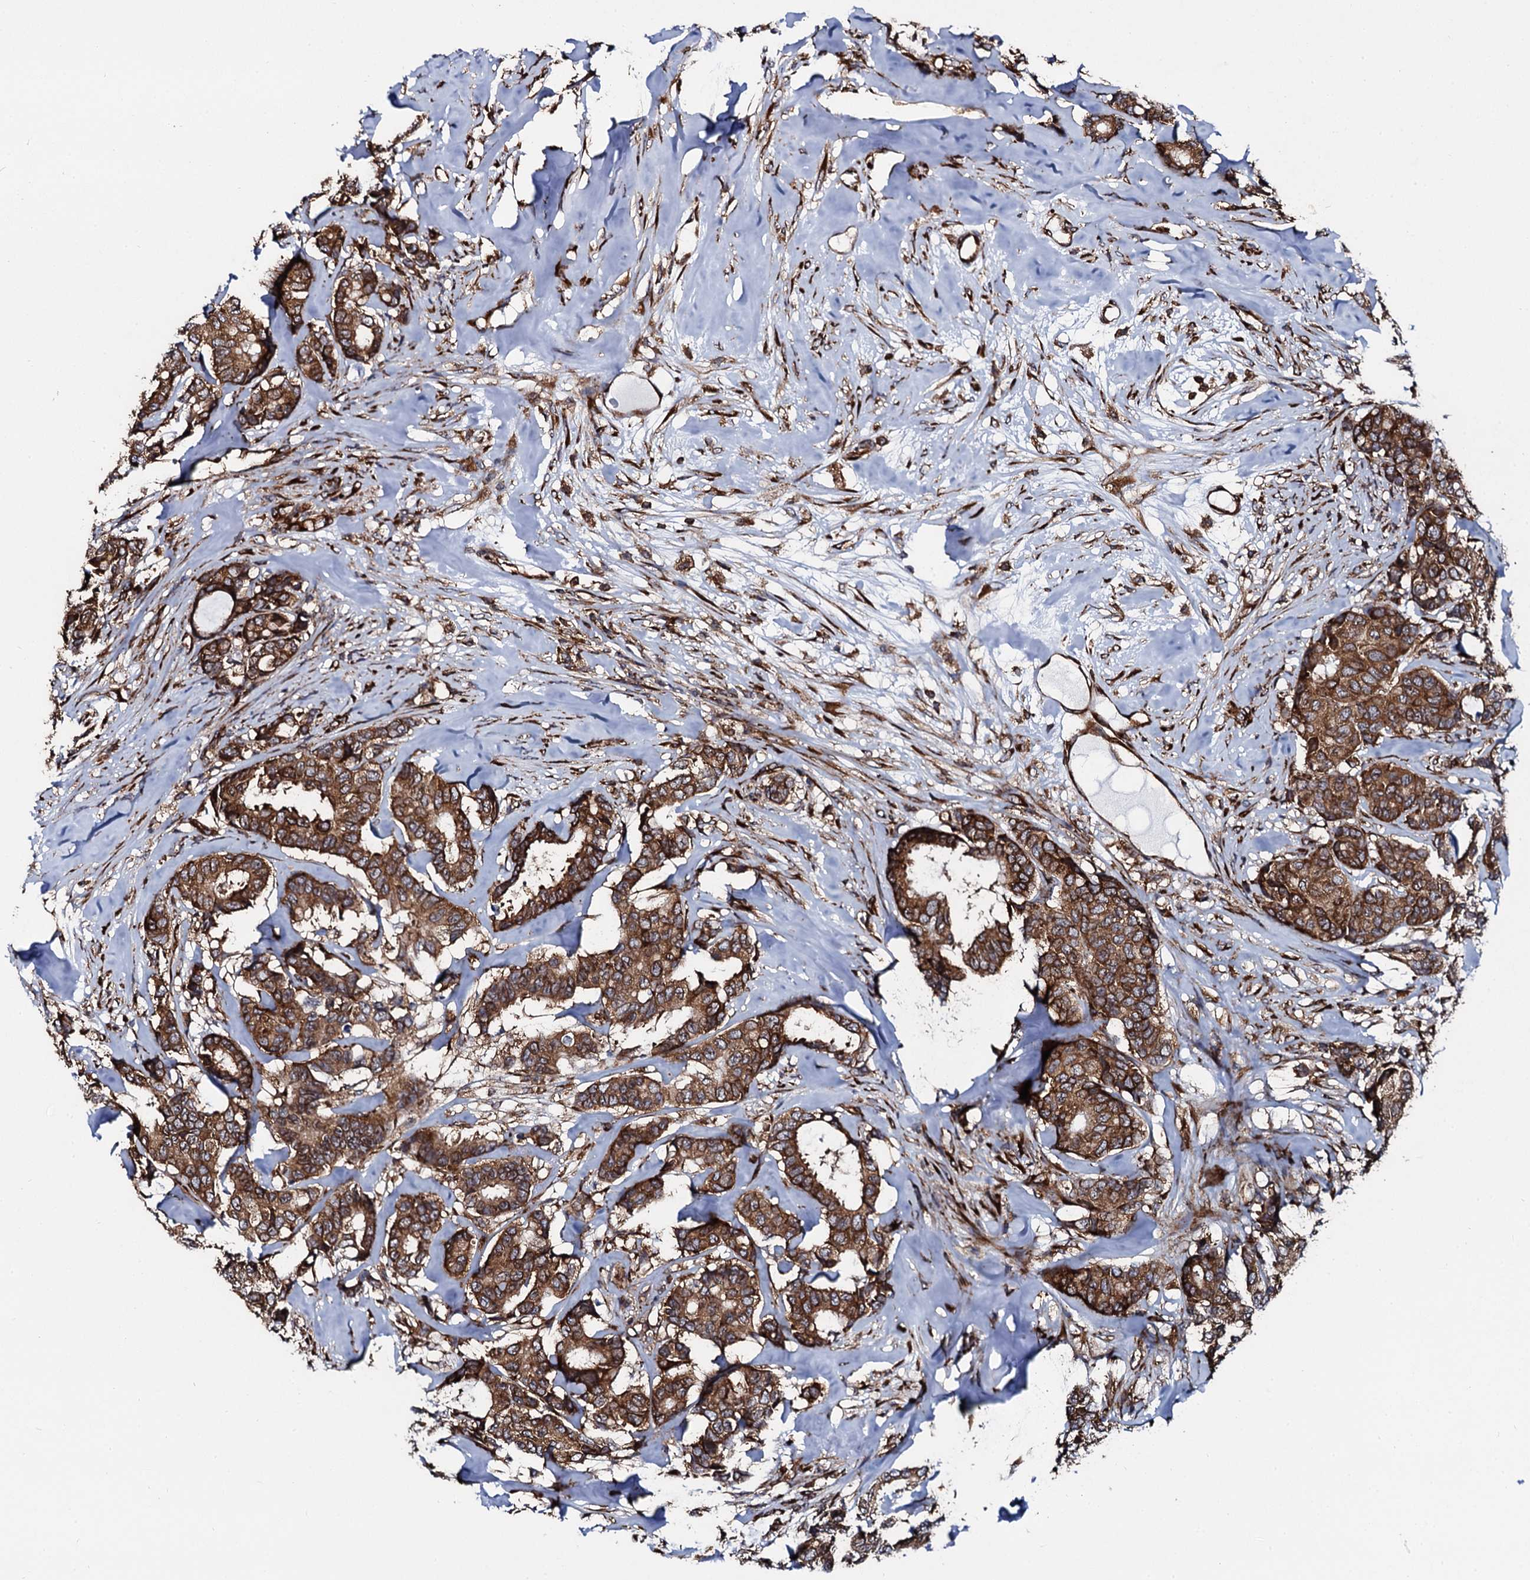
{"staining": {"intensity": "strong", "quantity": ">75%", "location": "cytoplasmic/membranous"}, "tissue": "breast cancer", "cell_type": "Tumor cells", "image_type": "cancer", "snomed": [{"axis": "morphology", "description": "Duct carcinoma"}, {"axis": "topography", "description": "Breast"}], "caption": "Breast cancer (intraductal carcinoma) stained with IHC exhibits strong cytoplasmic/membranous staining in about >75% of tumor cells.", "gene": "SPTY2D1", "patient": {"sex": "female", "age": 87}}